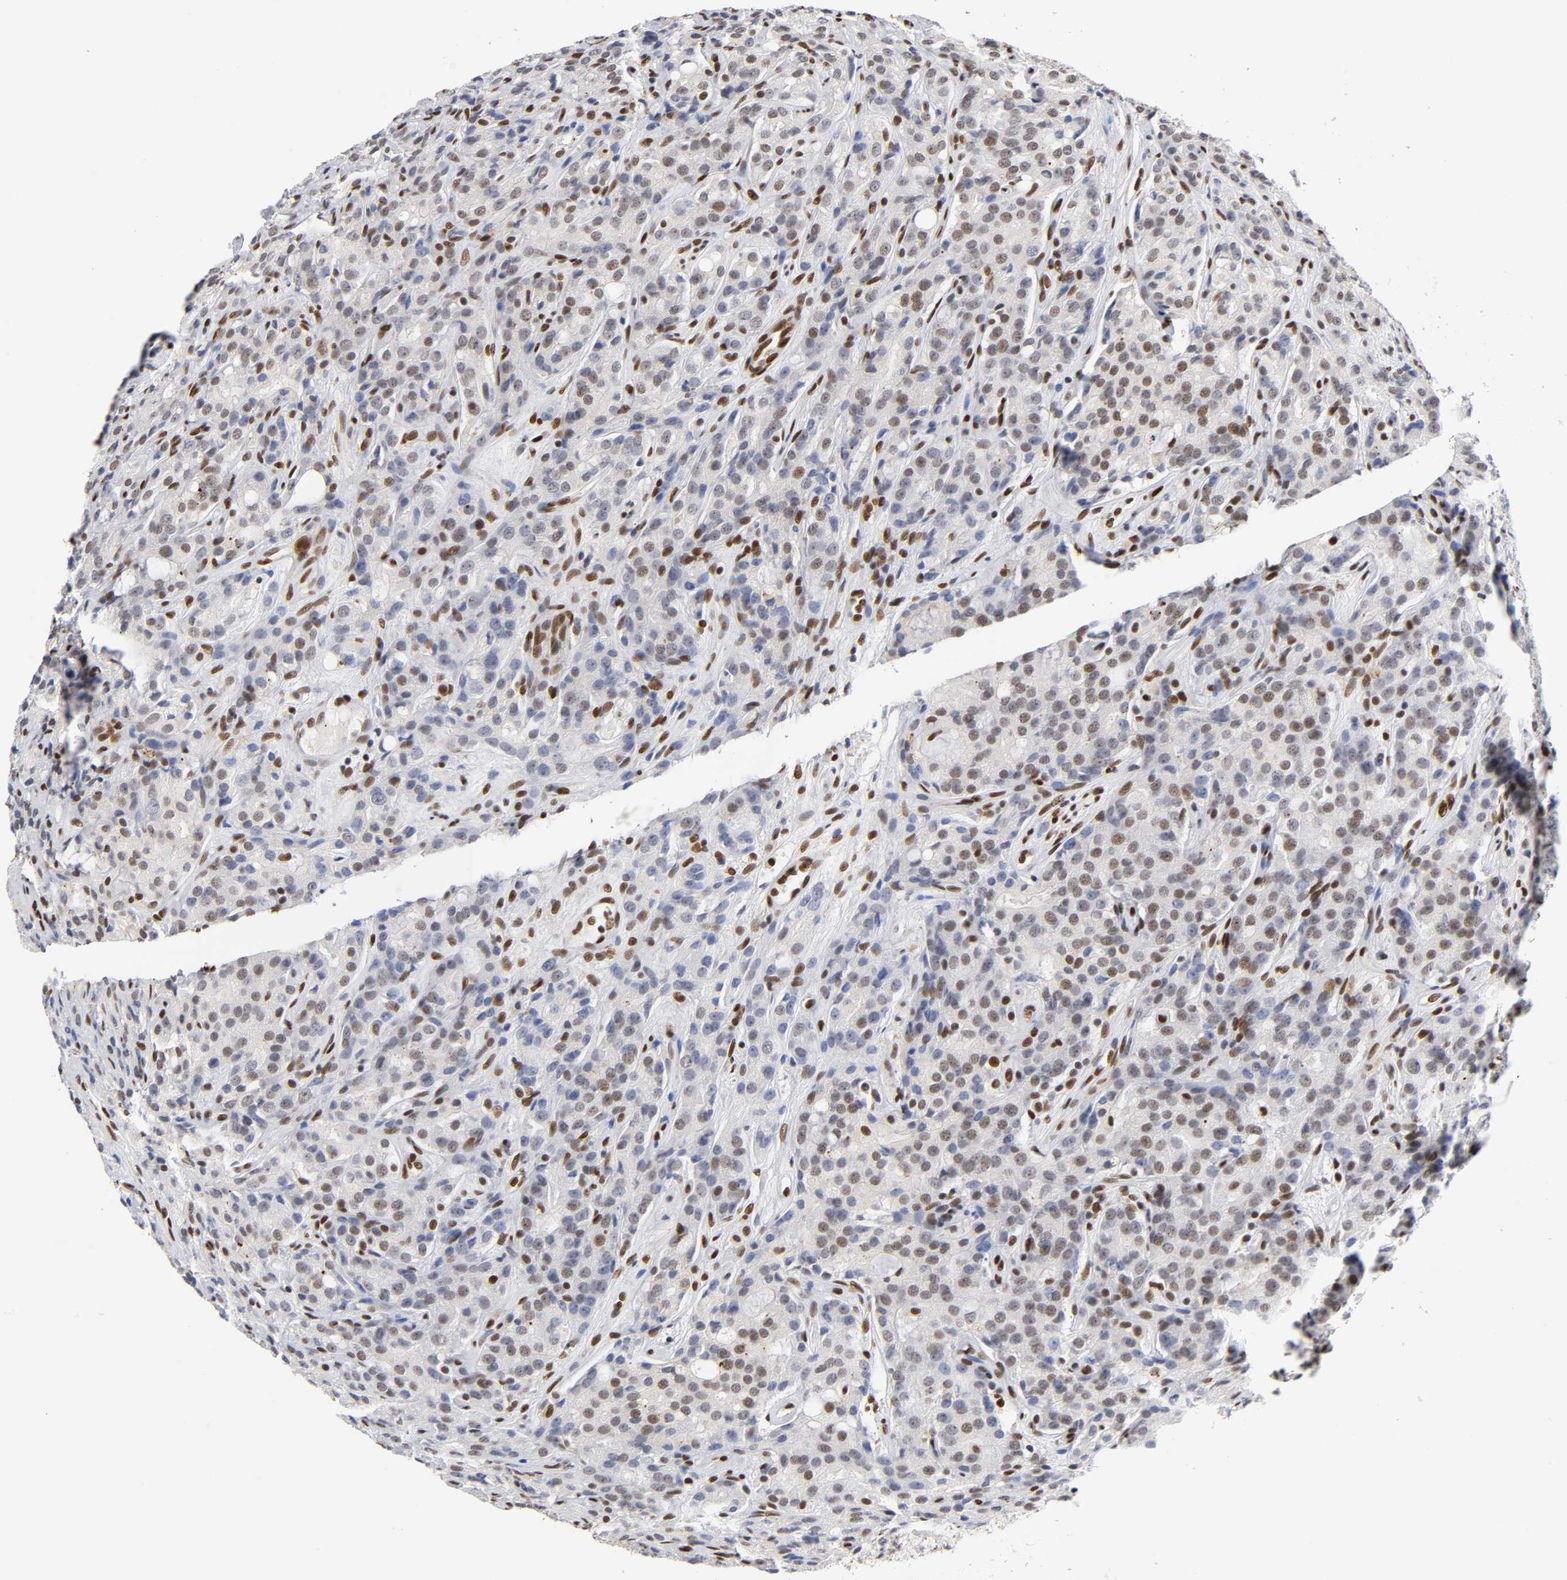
{"staining": {"intensity": "moderate", "quantity": "25%-75%", "location": "nuclear"}, "tissue": "prostate cancer", "cell_type": "Tumor cells", "image_type": "cancer", "snomed": [{"axis": "morphology", "description": "Adenocarcinoma, High grade"}, {"axis": "topography", "description": "Prostate"}], "caption": "Human prostate cancer stained with a protein marker reveals moderate staining in tumor cells.", "gene": "NR3C1", "patient": {"sex": "male", "age": 72}}